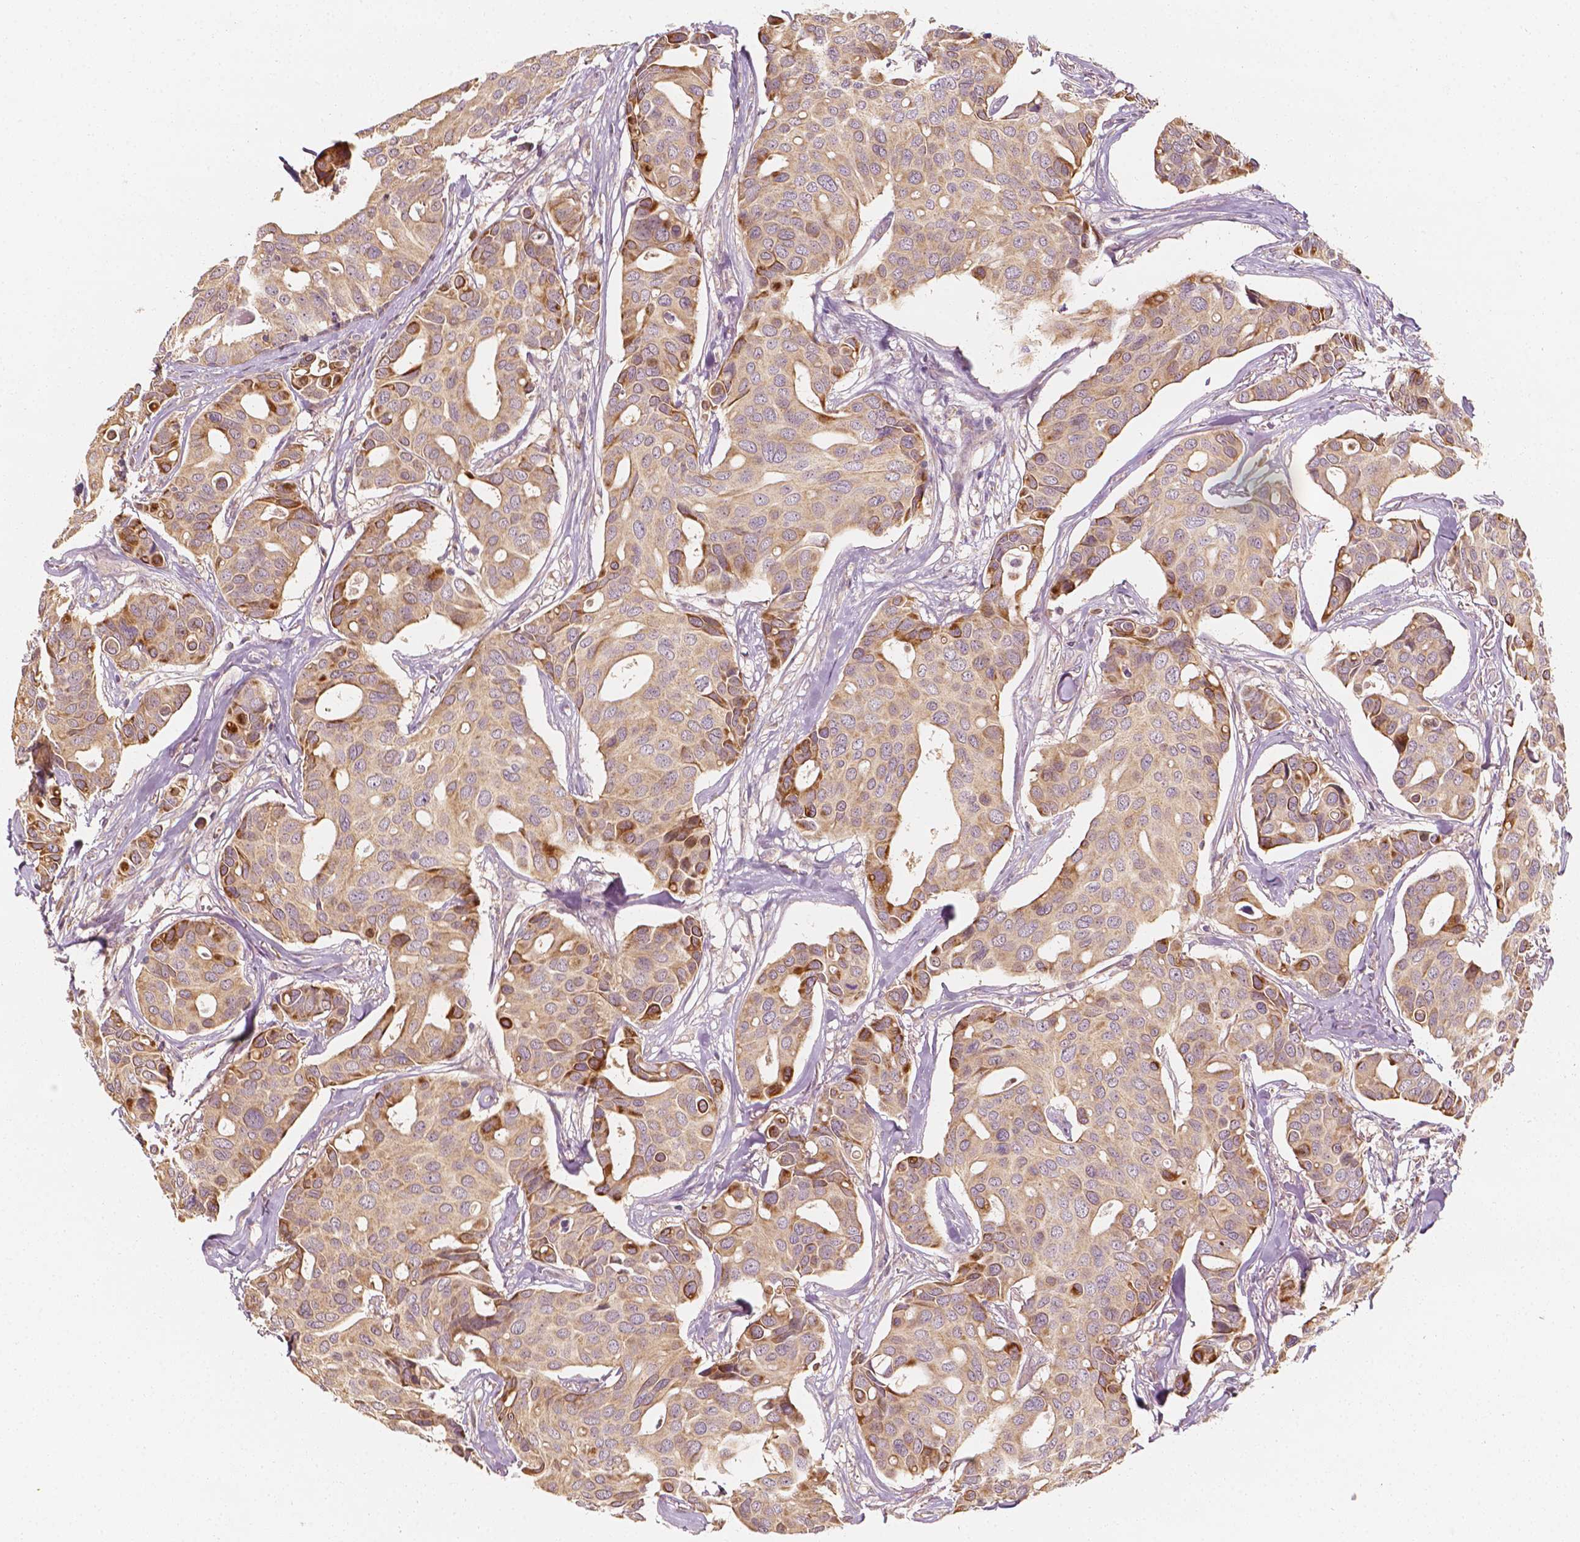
{"staining": {"intensity": "moderate", "quantity": "25%-75%", "location": "cytoplasmic/membranous"}, "tissue": "breast cancer", "cell_type": "Tumor cells", "image_type": "cancer", "snomed": [{"axis": "morphology", "description": "Duct carcinoma"}, {"axis": "topography", "description": "Breast"}], "caption": "A brown stain shows moderate cytoplasmic/membranous expression of a protein in intraductal carcinoma (breast) tumor cells.", "gene": "SHPK", "patient": {"sex": "female", "age": 54}}